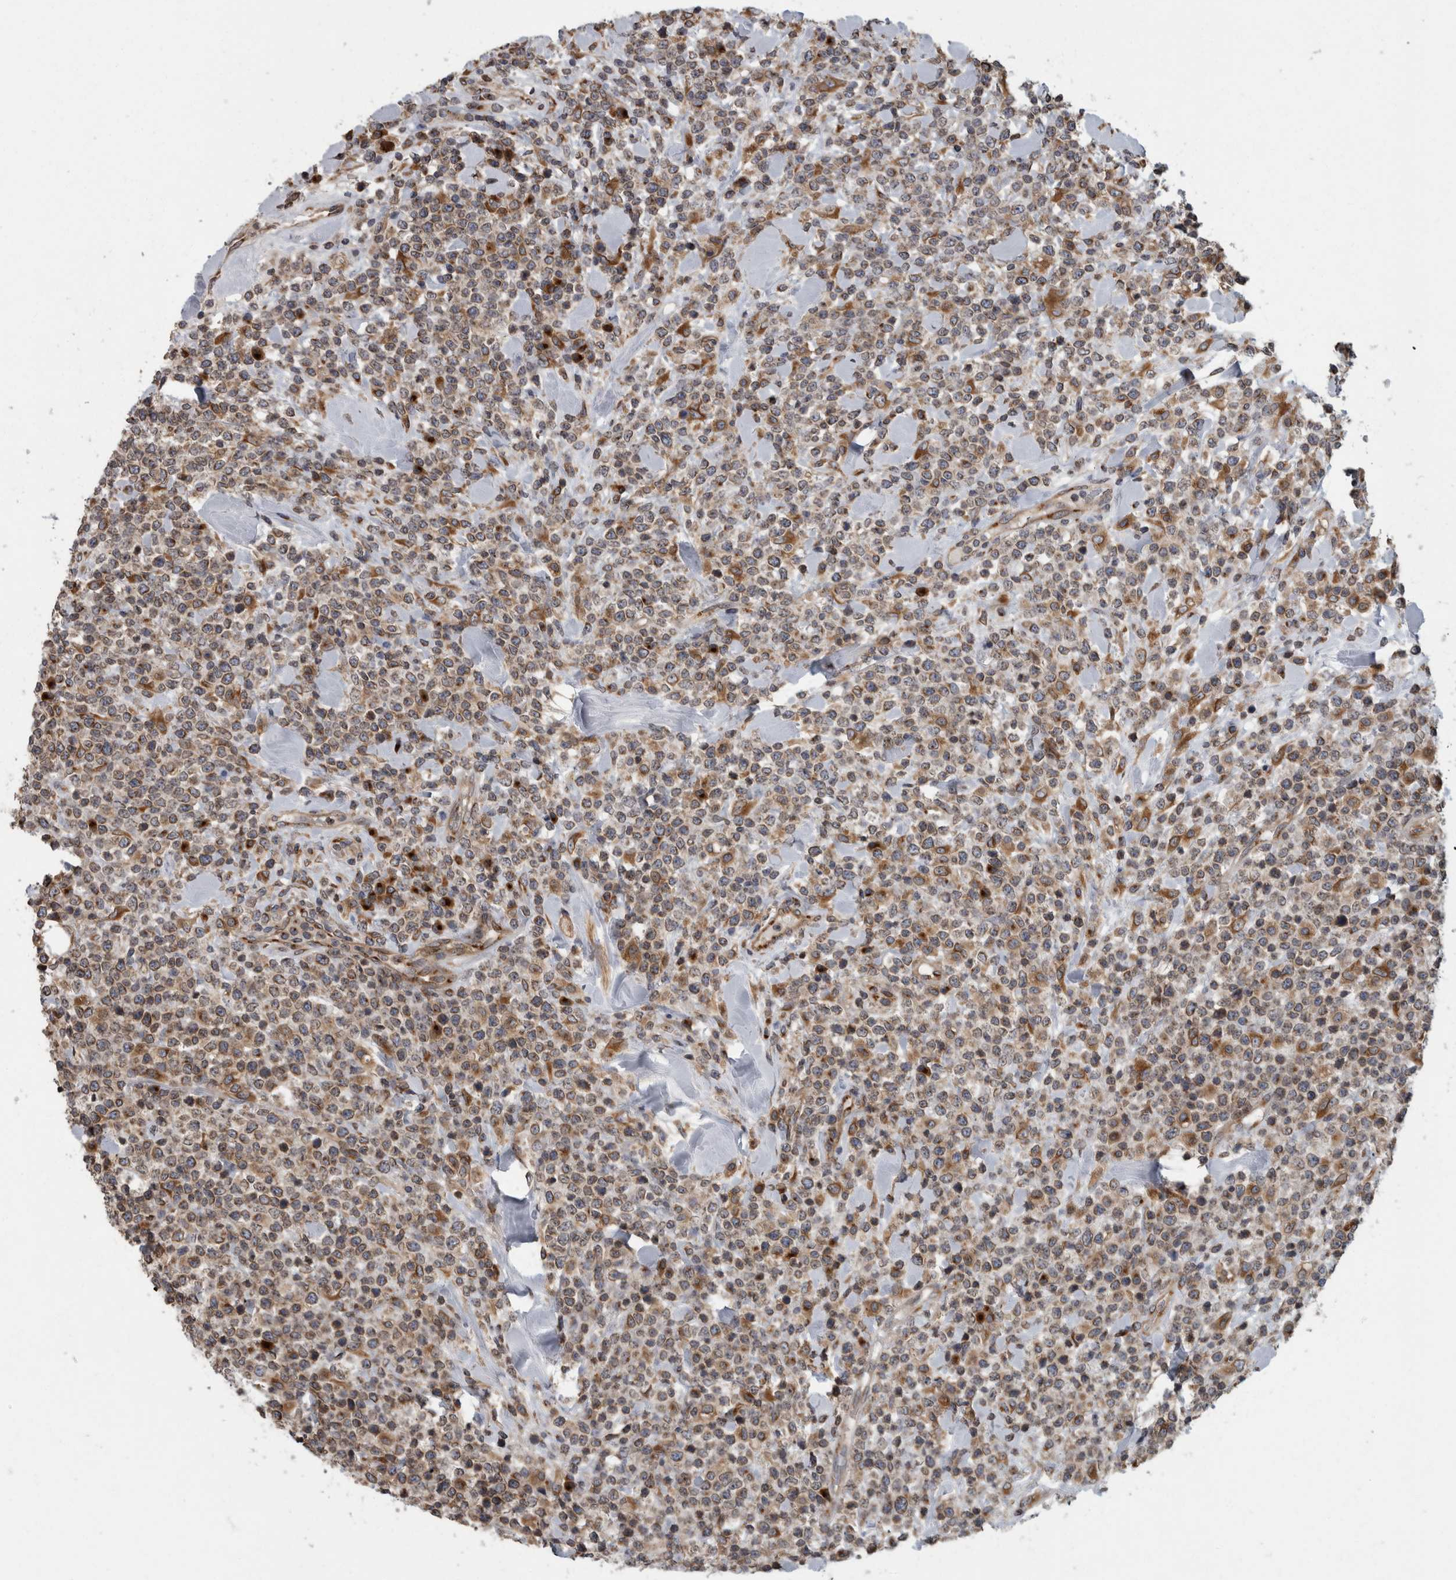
{"staining": {"intensity": "moderate", "quantity": "25%-75%", "location": "cytoplasmic/membranous"}, "tissue": "lymphoma", "cell_type": "Tumor cells", "image_type": "cancer", "snomed": [{"axis": "morphology", "description": "Malignant lymphoma, non-Hodgkin's type, High grade"}, {"axis": "topography", "description": "Colon"}], "caption": "A brown stain shows moderate cytoplasmic/membranous staining of a protein in human high-grade malignant lymphoma, non-Hodgkin's type tumor cells.", "gene": "LMAN2L", "patient": {"sex": "female", "age": 53}}